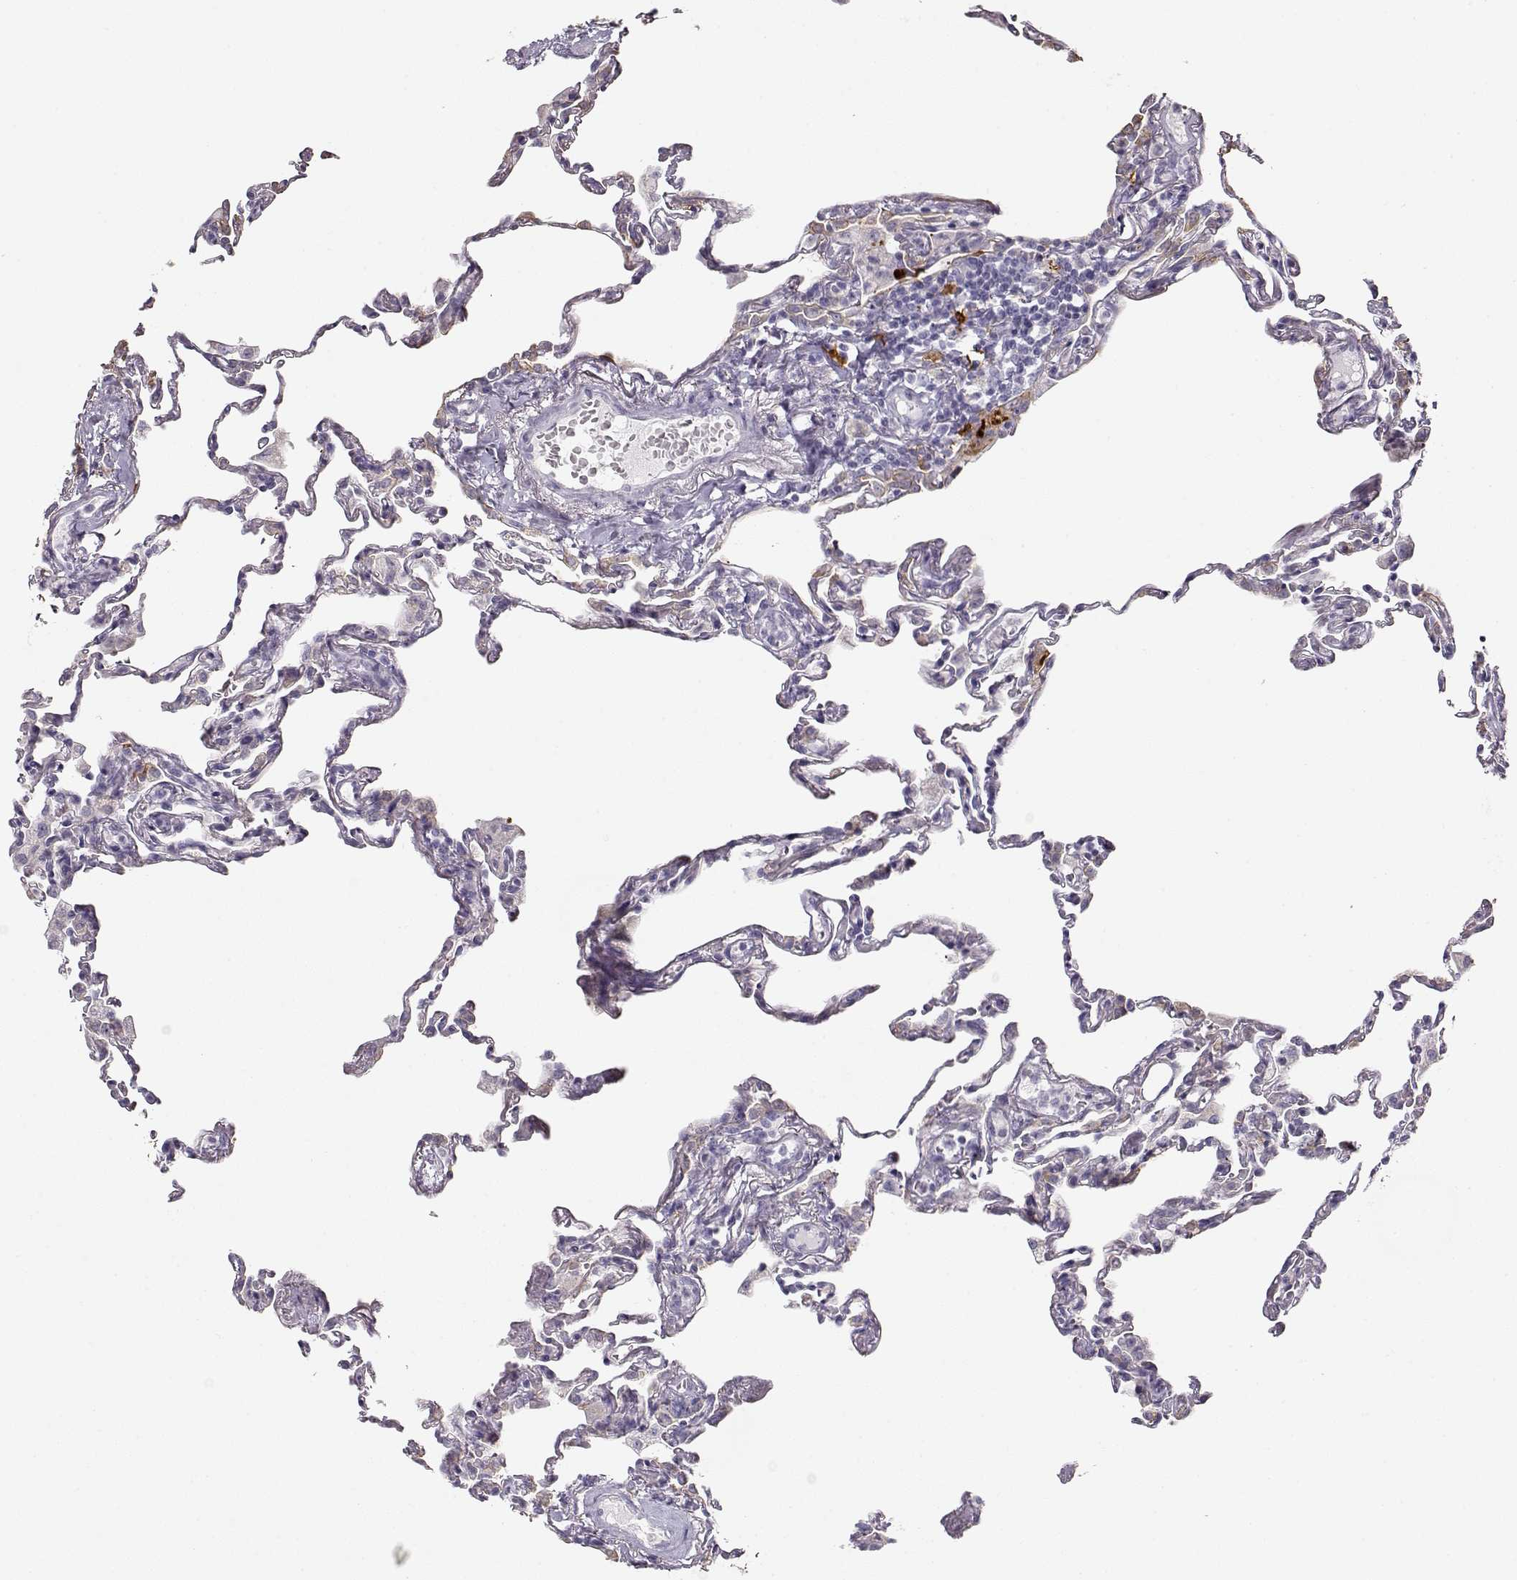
{"staining": {"intensity": "negative", "quantity": "none", "location": "none"}, "tissue": "lung", "cell_type": "Alveolar cells", "image_type": "normal", "snomed": [{"axis": "morphology", "description": "Normal tissue, NOS"}, {"axis": "topography", "description": "Lung"}], "caption": "Immunohistochemistry of benign human lung exhibits no positivity in alveolar cells. (Stains: DAB (3,3'-diaminobenzidine) immunohistochemistry (IHC) with hematoxylin counter stain, Microscopy: brightfield microscopy at high magnification).", "gene": "S100B", "patient": {"sex": "female", "age": 57}}